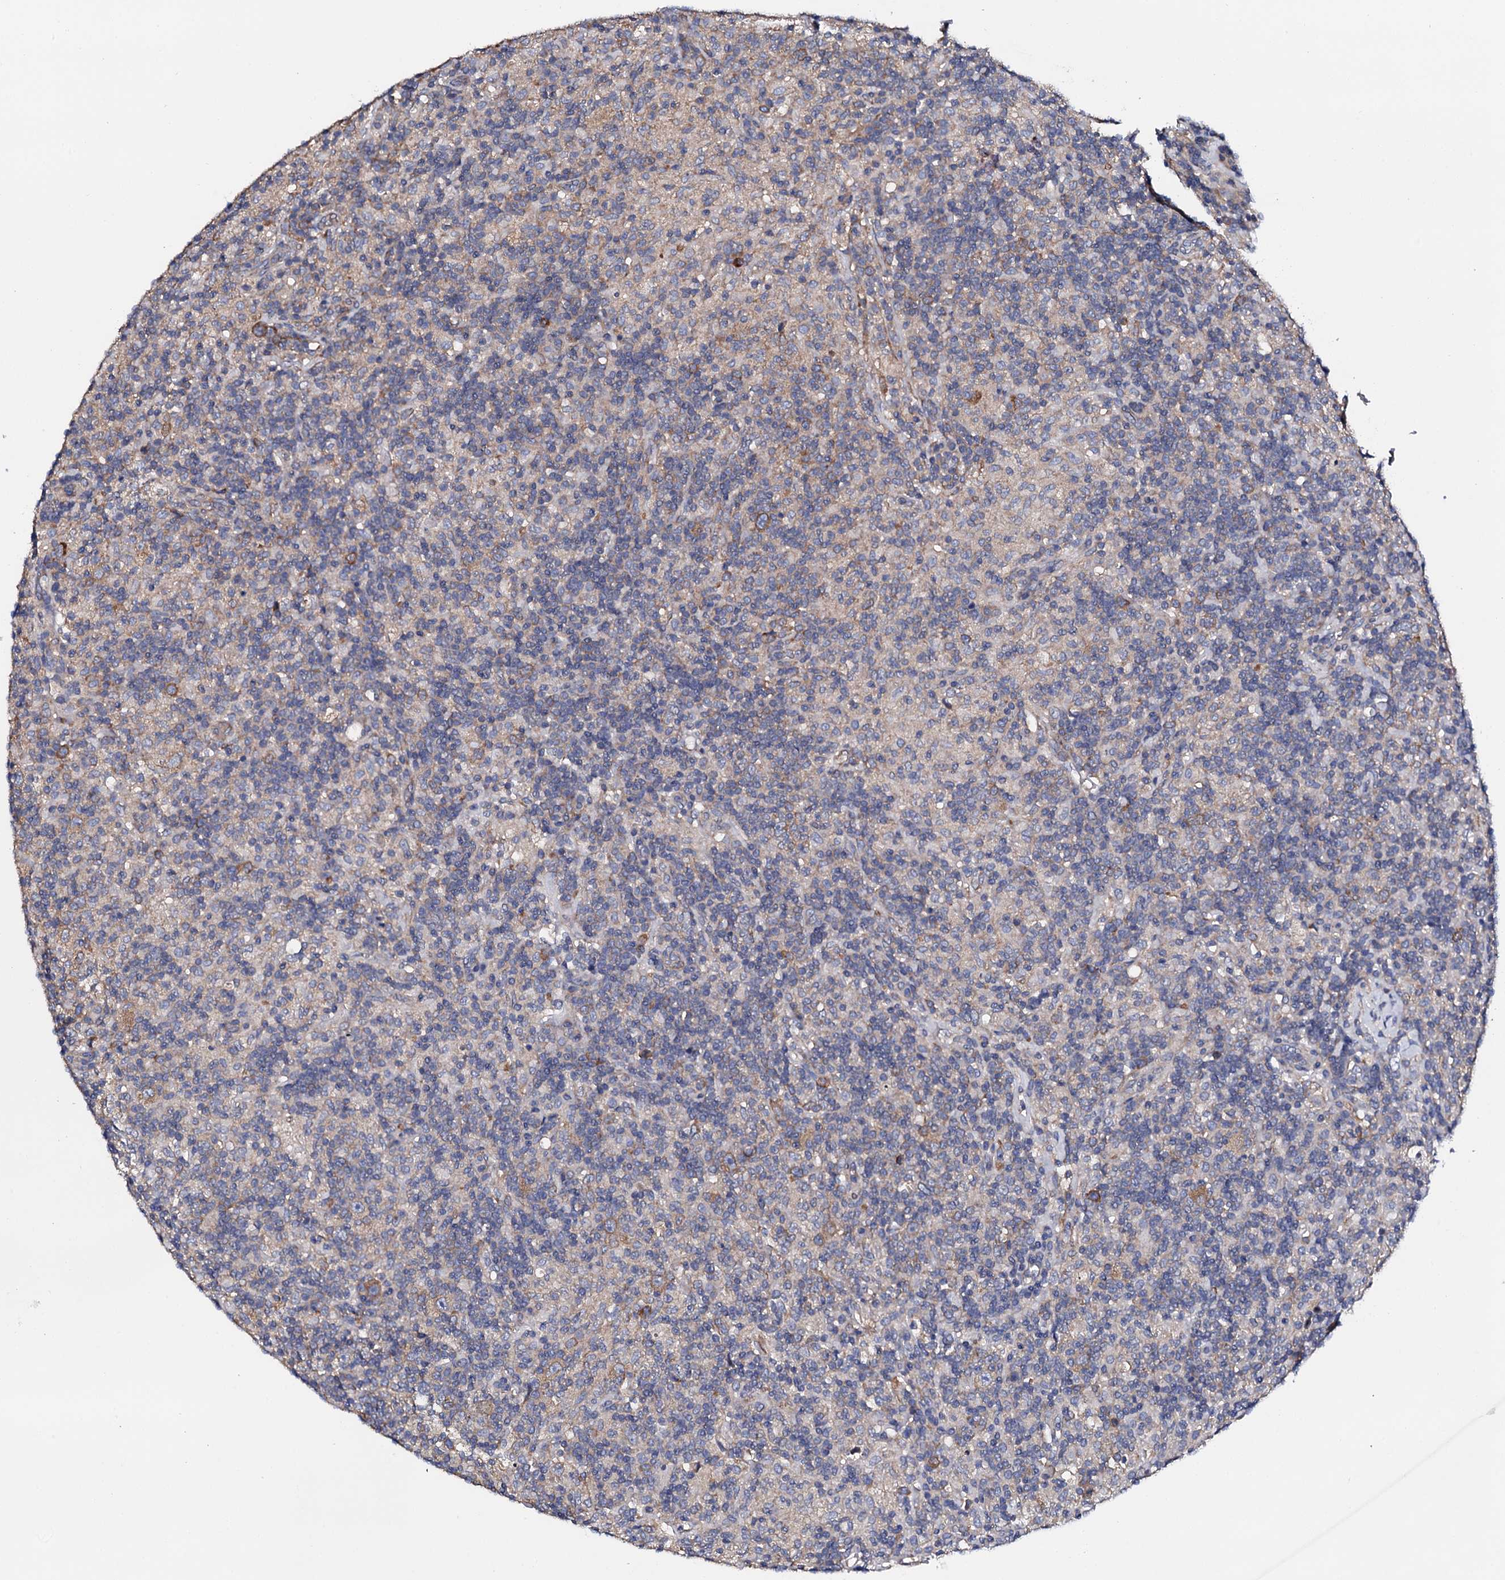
{"staining": {"intensity": "moderate", "quantity": ">75%", "location": "cytoplasmic/membranous"}, "tissue": "lymphoma", "cell_type": "Tumor cells", "image_type": "cancer", "snomed": [{"axis": "morphology", "description": "Hodgkin's disease, NOS"}, {"axis": "topography", "description": "Lymph node"}], "caption": "Immunohistochemical staining of Hodgkin's disease exhibits medium levels of moderate cytoplasmic/membranous expression in approximately >75% of tumor cells.", "gene": "NUP58", "patient": {"sex": "male", "age": 70}}